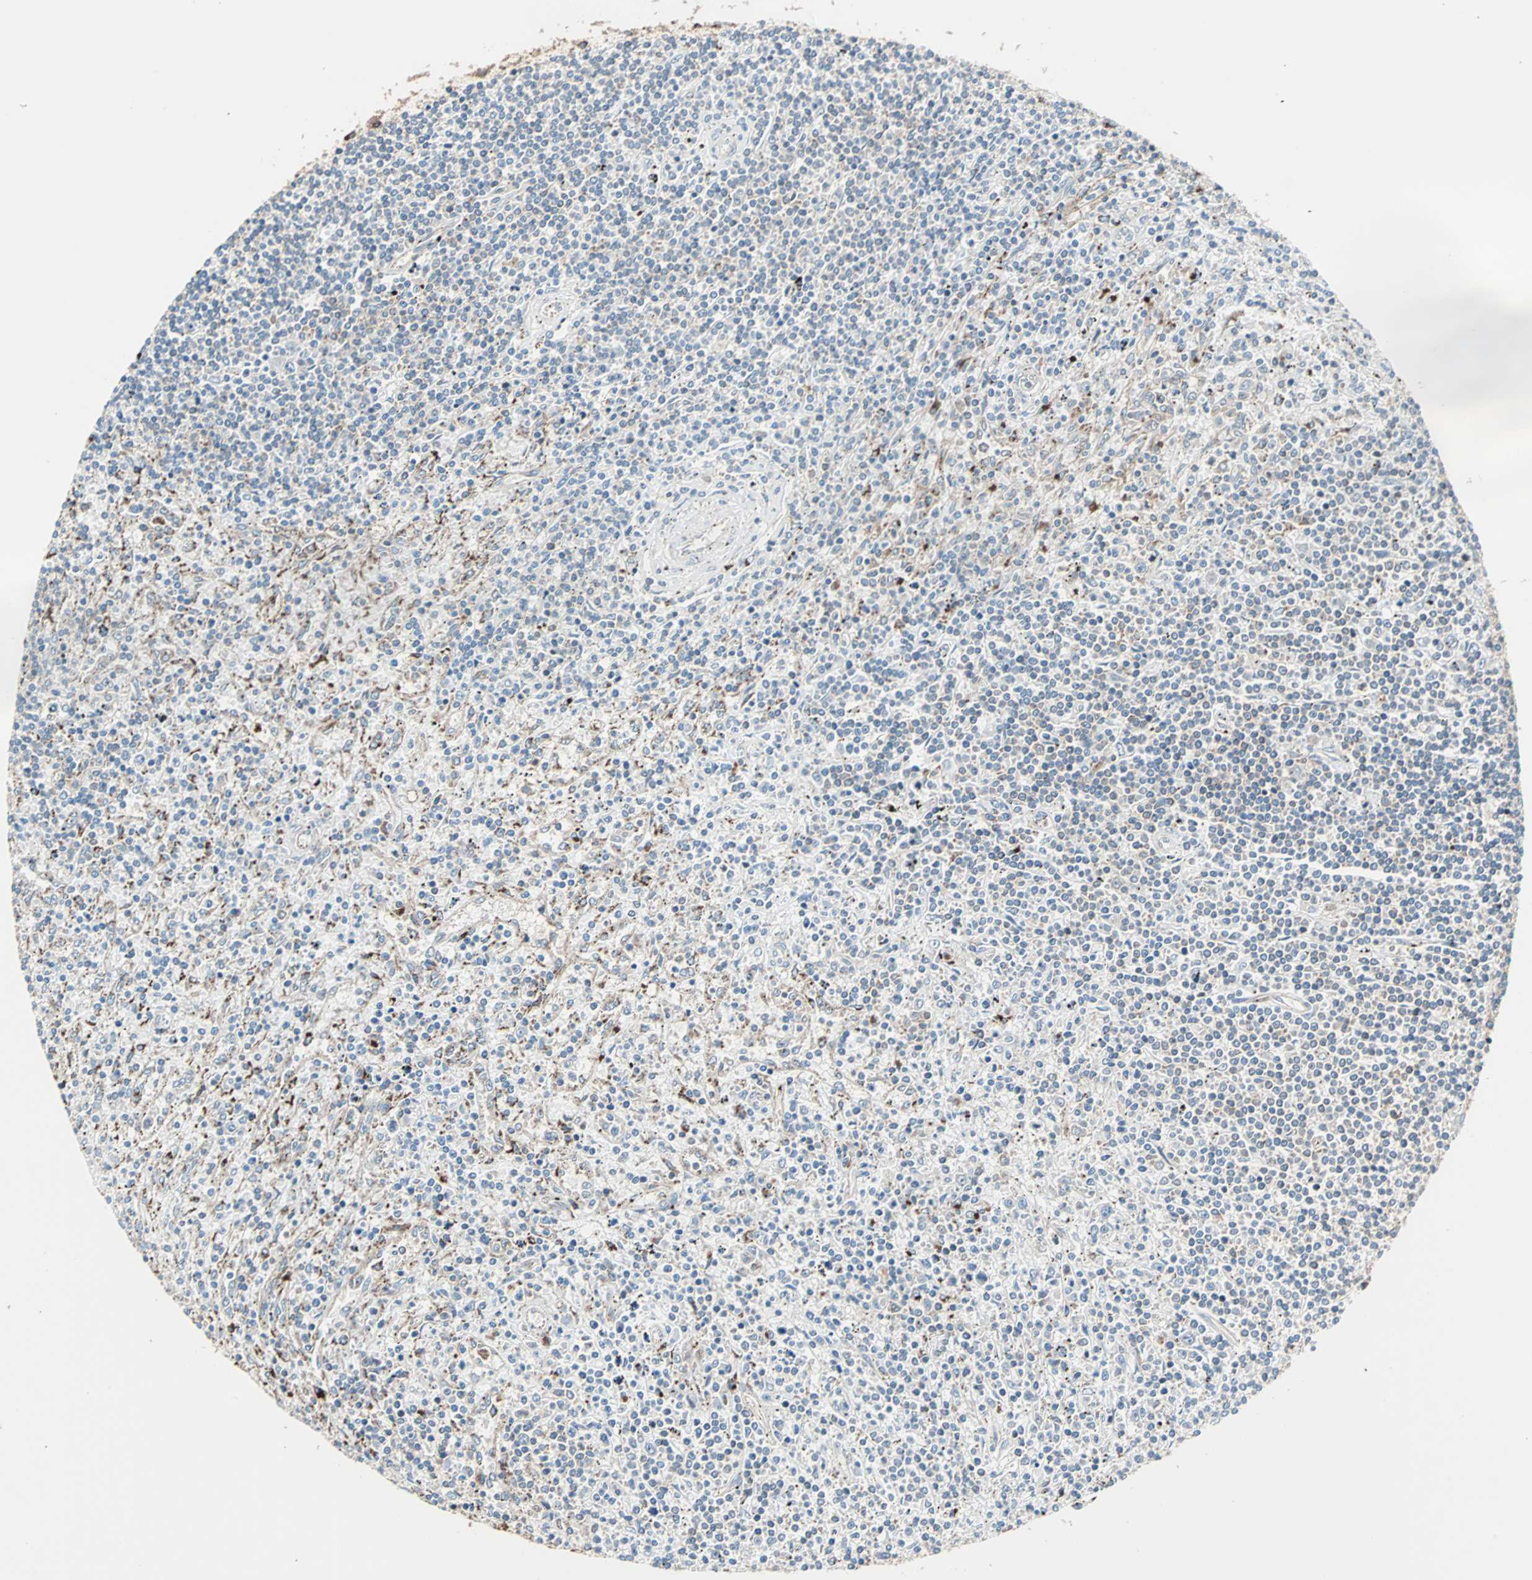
{"staining": {"intensity": "negative", "quantity": "none", "location": "none"}, "tissue": "lymphoma", "cell_type": "Tumor cells", "image_type": "cancer", "snomed": [{"axis": "morphology", "description": "Malignant lymphoma, non-Hodgkin's type, Low grade"}, {"axis": "topography", "description": "Spleen"}], "caption": "Photomicrograph shows no protein expression in tumor cells of low-grade malignant lymphoma, non-Hodgkin's type tissue.", "gene": "RELA", "patient": {"sex": "male", "age": 76}}